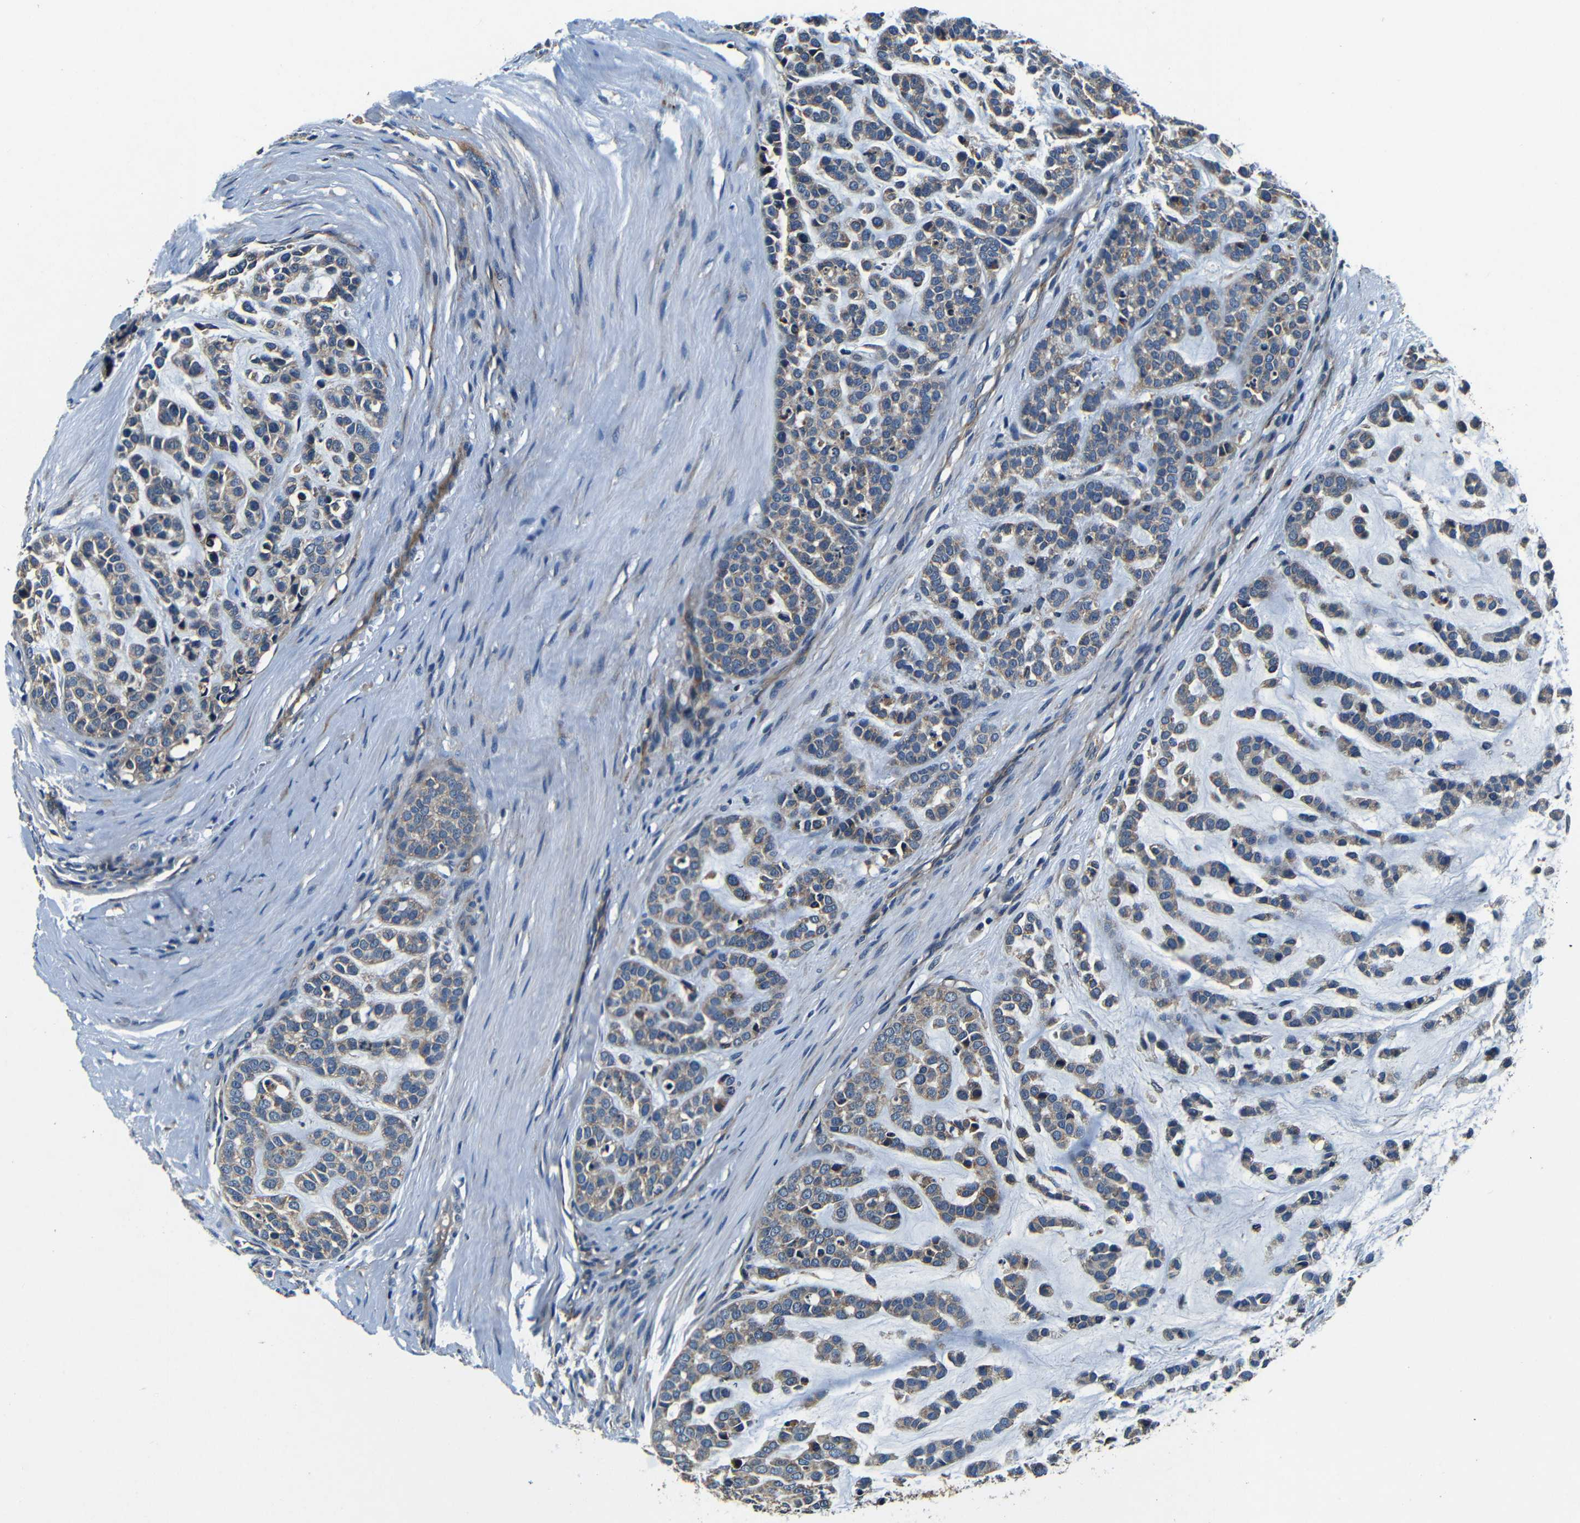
{"staining": {"intensity": "weak", "quantity": ">75%", "location": "cytoplasmic/membranous"}, "tissue": "head and neck cancer", "cell_type": "Tumor cells", "image_type": "cancer", "snomed": [{"axis": "morphology", "description": "Adenocarcinoma, NOS"}, {"axis": "morphology", "description": "Adenoma, NOS"}, {"axis": "topography", "description": "Head-Neck"}], "caption": "Immunohistochemistry (IHC) micrograph of human head and neck adenoma stained for a protein (brown), which exhibits low levels of weak cytoplasmic/membranous expression in about >75% of tumor cells.", "gene": "MTX1", "patient": {"sex": "female", "age": 55}}